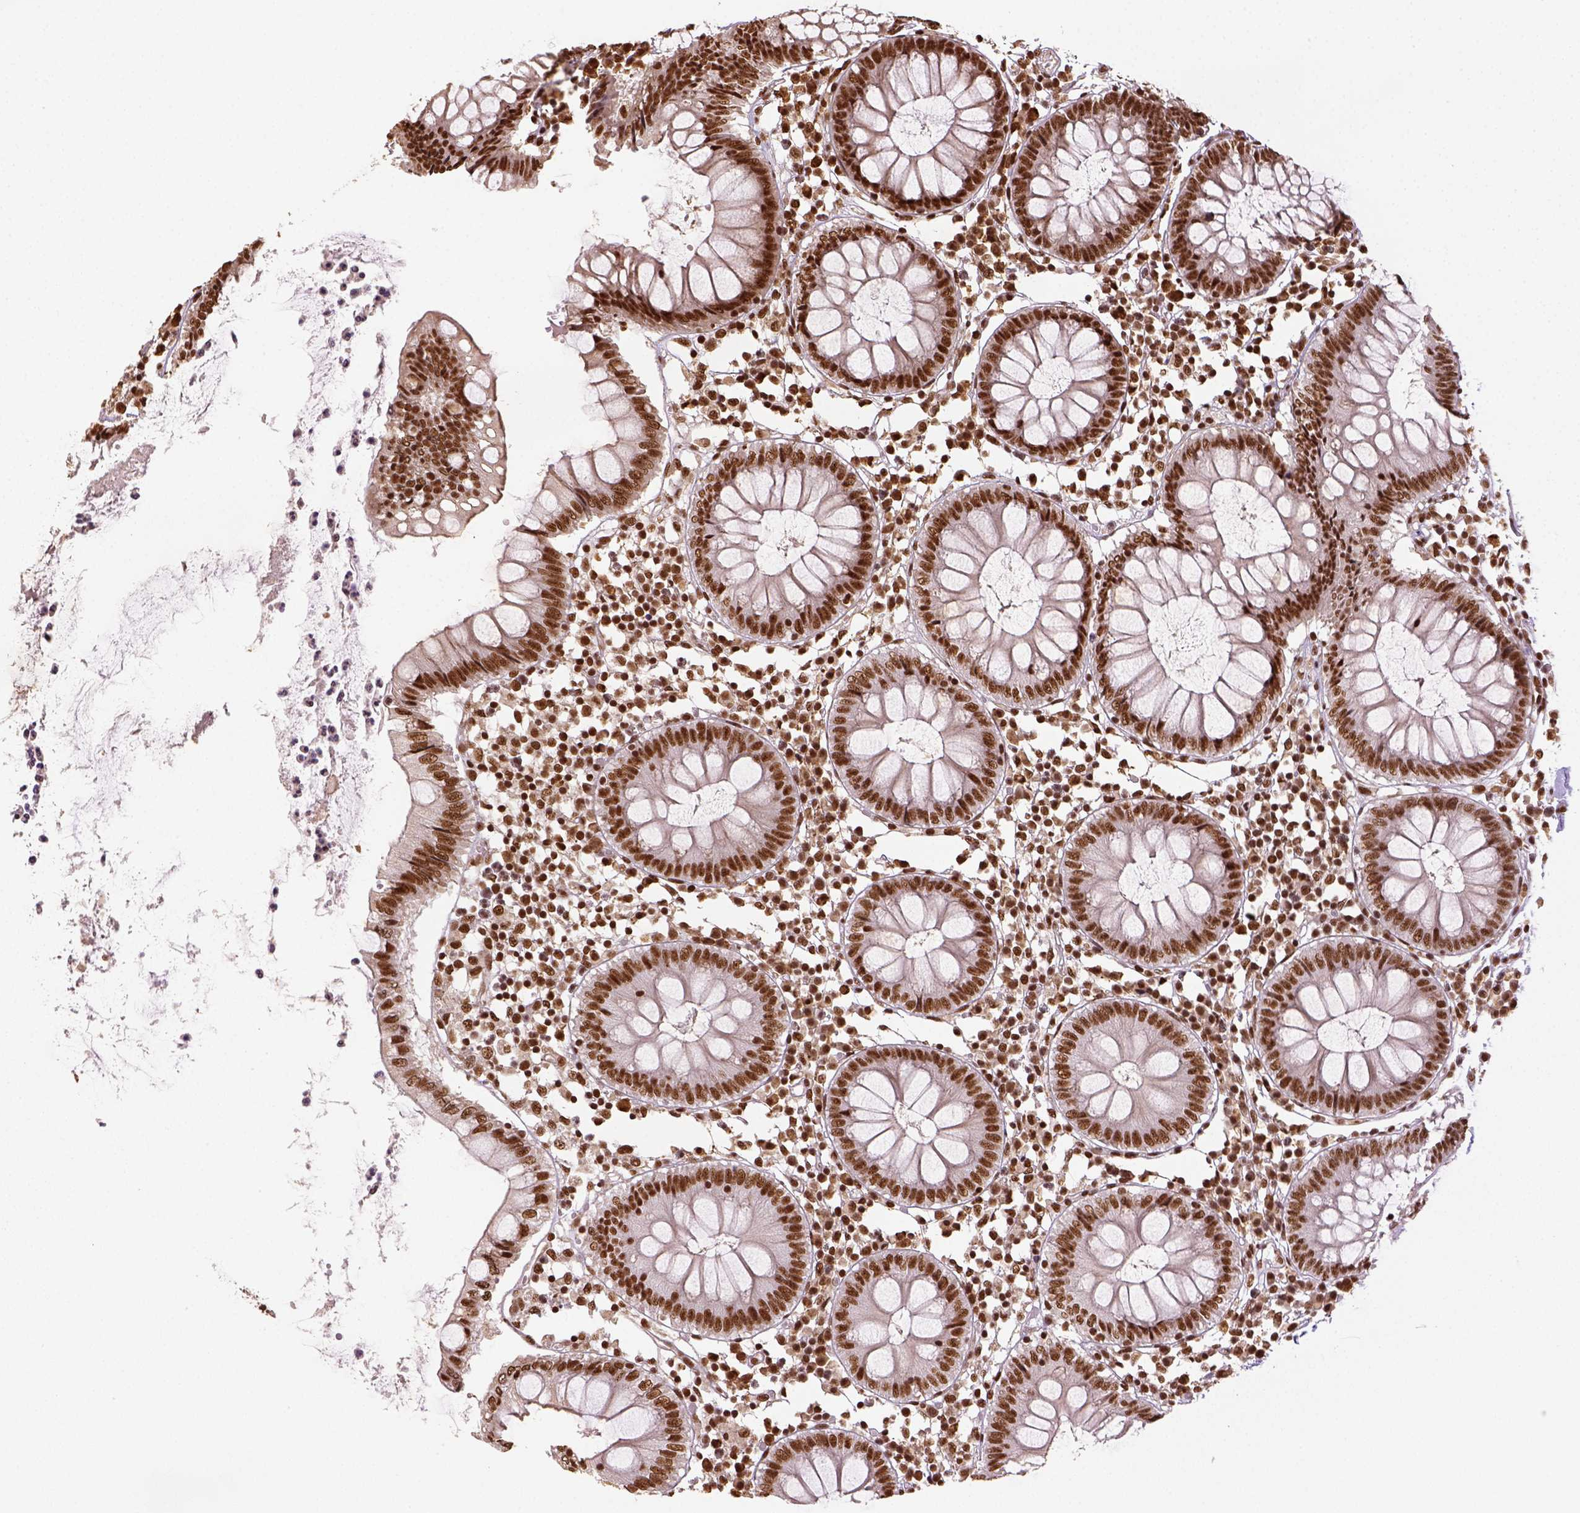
{"staining": {"intensity": "strong", "quantity": ">75%", "location": "nuclear"}, "tissue": "colon", "cell_type": "Endothelial cells", "image_type": "normal", "snomed": [{"axis": "morphology", "description": "Normal tissue, NOS"}, {"axis": "morphology", "description": "Adenocarcinoma, NOS"}, {"axis": "topography", "description": "Colon"}], "caption": "Strong nuclear expression for a protein is present in approximately >75% of endothelial cells of unremarkable colon using immunohistochemistry (IHC).", "gene": "CCAR1", "patient": {"sex": "male", "age": 83}}